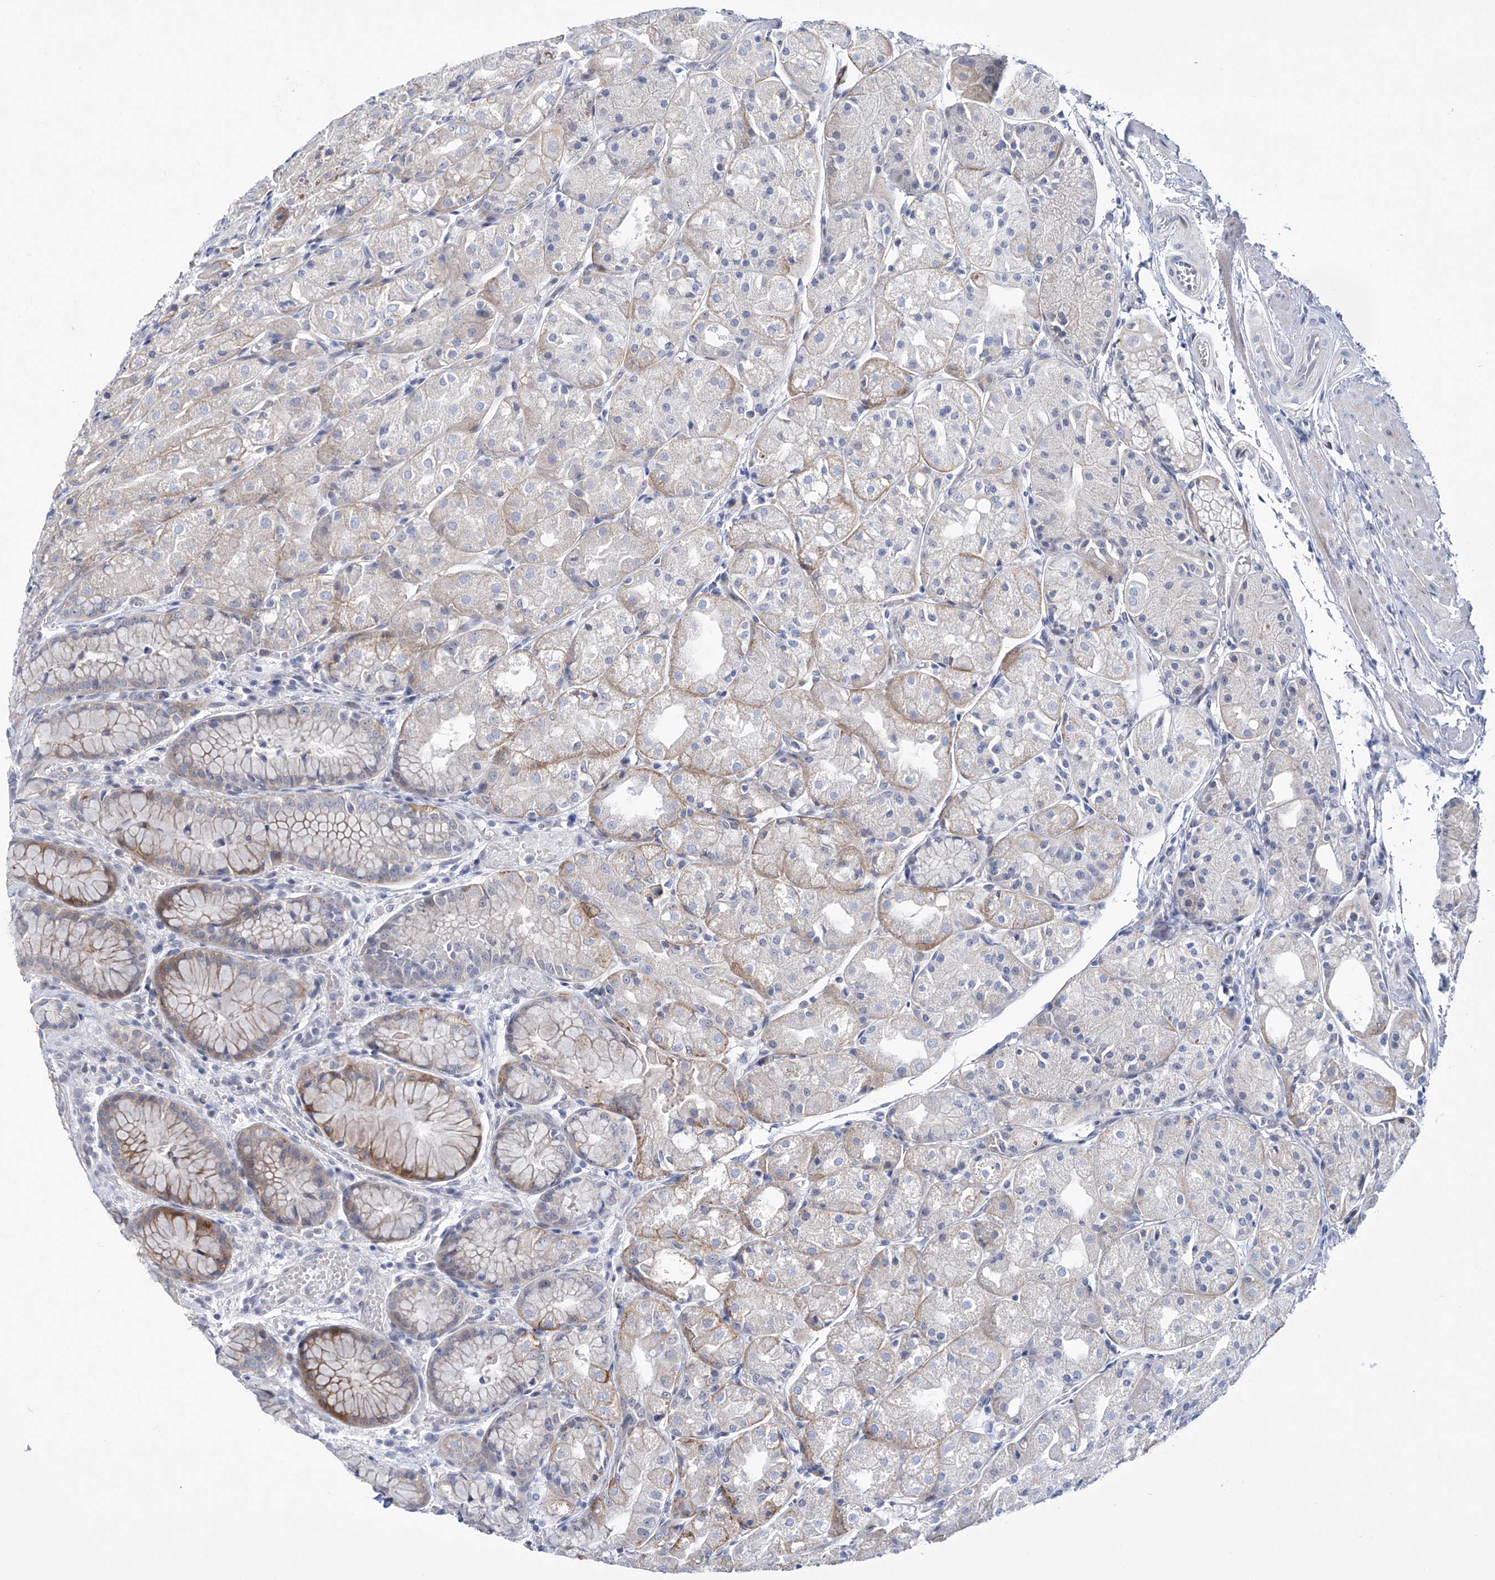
{"staining": {"intensity": "moderate", "quantity": "<25%", "location": "cytoplasmic/membranous"}, "tissue": "stomach", "cell_type": "Glandular cells", "image_type": "normal", "snomed": [{"axis": "morphology", "description": "Normal tissue, NOS"}, {"axis": "topography", "description": "Stomach, upper"}], "caption": "Moderate cytoplasmic/membranous staining for a protein is seen in approximately <25% of glandular cells of unremarkable stomach using IHC.", "gene": "TRIM60", "patient": {"sex": "male", "age": 72}}